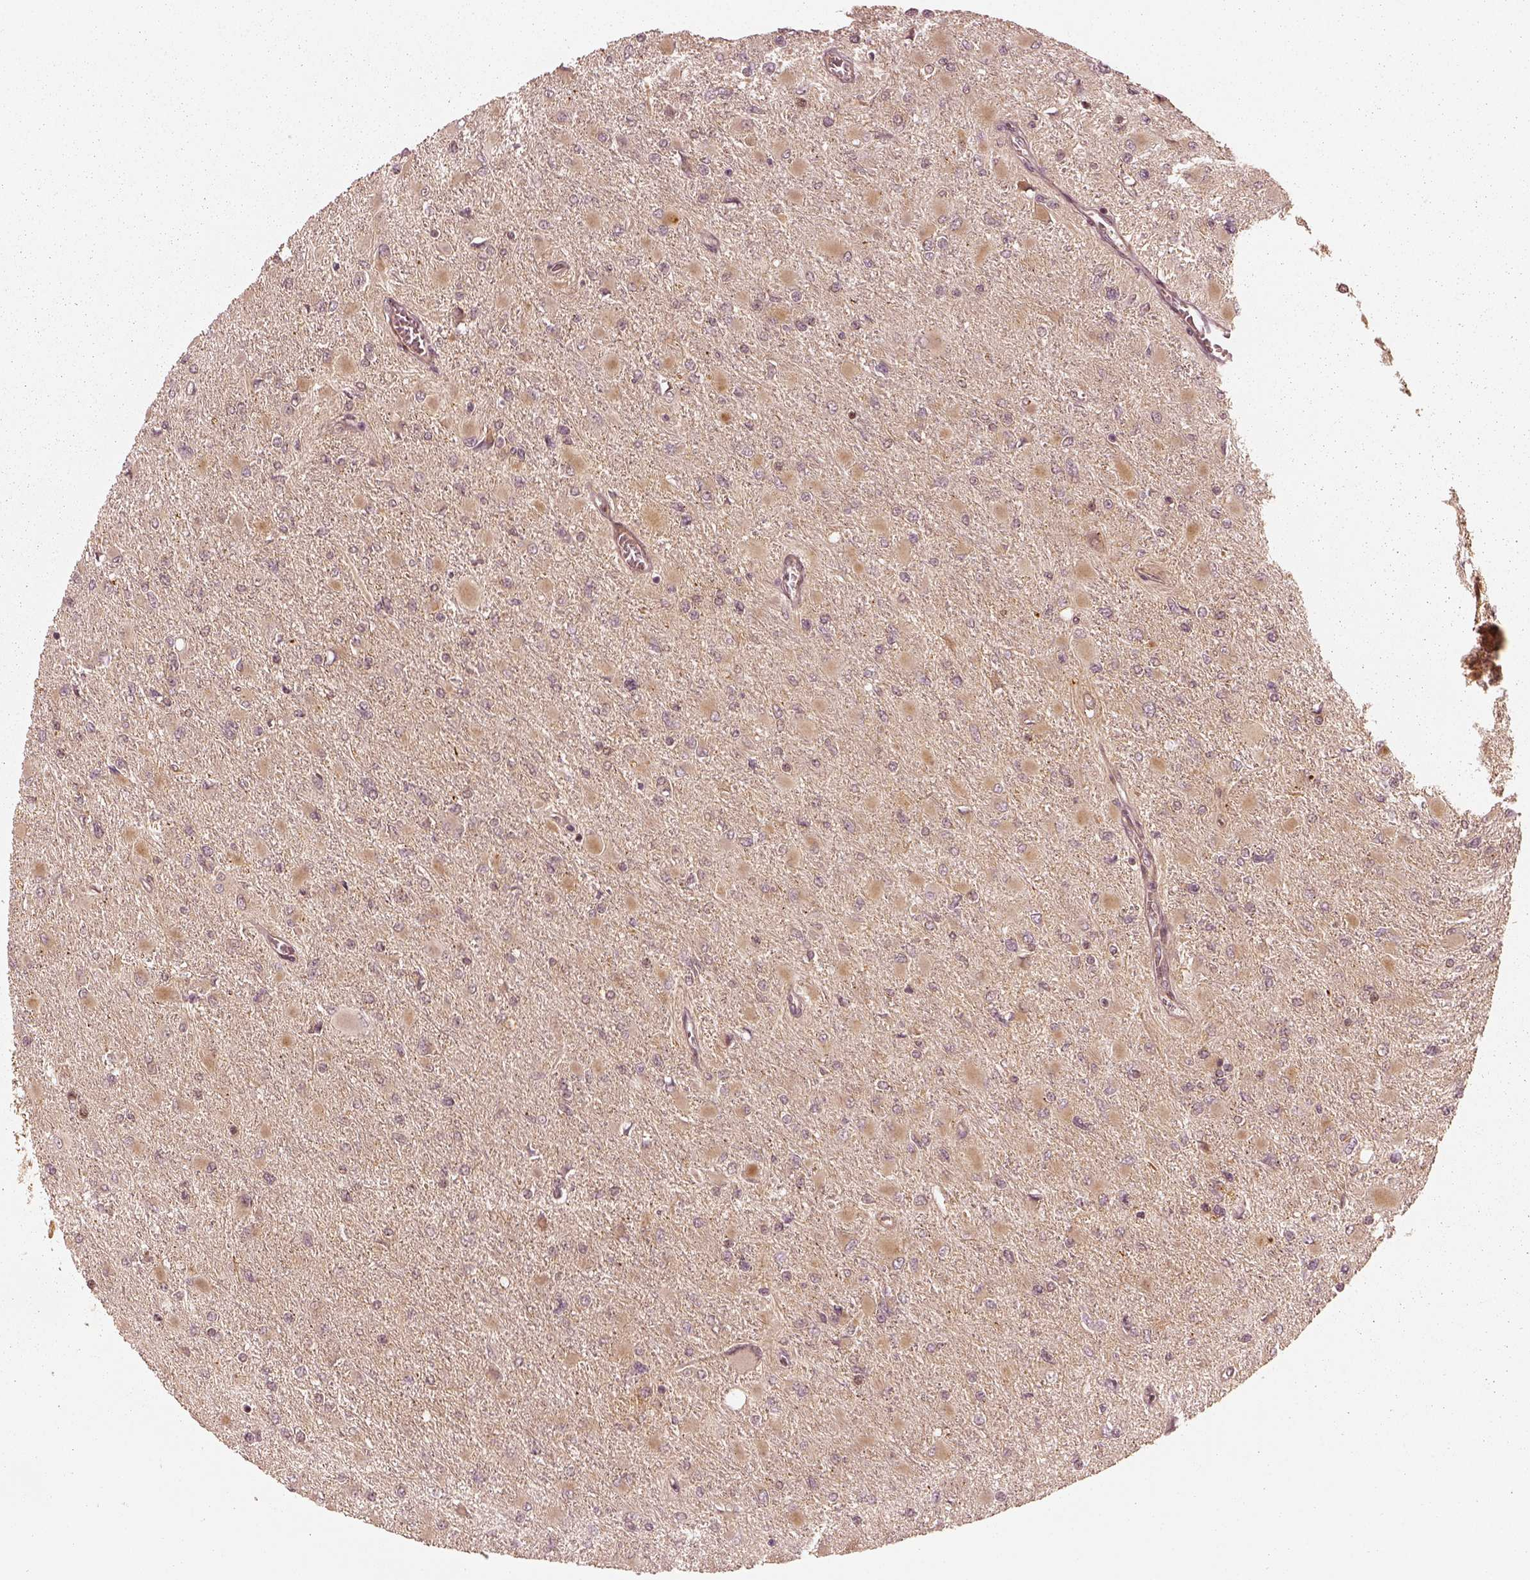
{"staining": {"intensity": "weak", "quantity": ">75%", "location": "cytoplasmic/membranous"}, "tissue": "glioma", "cell_type": "Tumor cells", "image_type": "cancer", "snomed": [{"axis": "morphology", "description": "Glioma, malignant, High grade"}, {"axis": "topography", "description": "Cerebral cortex"}], "caption": "An immunohistochemistry micrograph of neoplastic tissue is shown. Protein staining in brown labels weak cytoplasmic/membranous positivity in glioma within tumor cells.", "gene": "SLC12A9", "patient": {"sex": "female", "age": 36}}